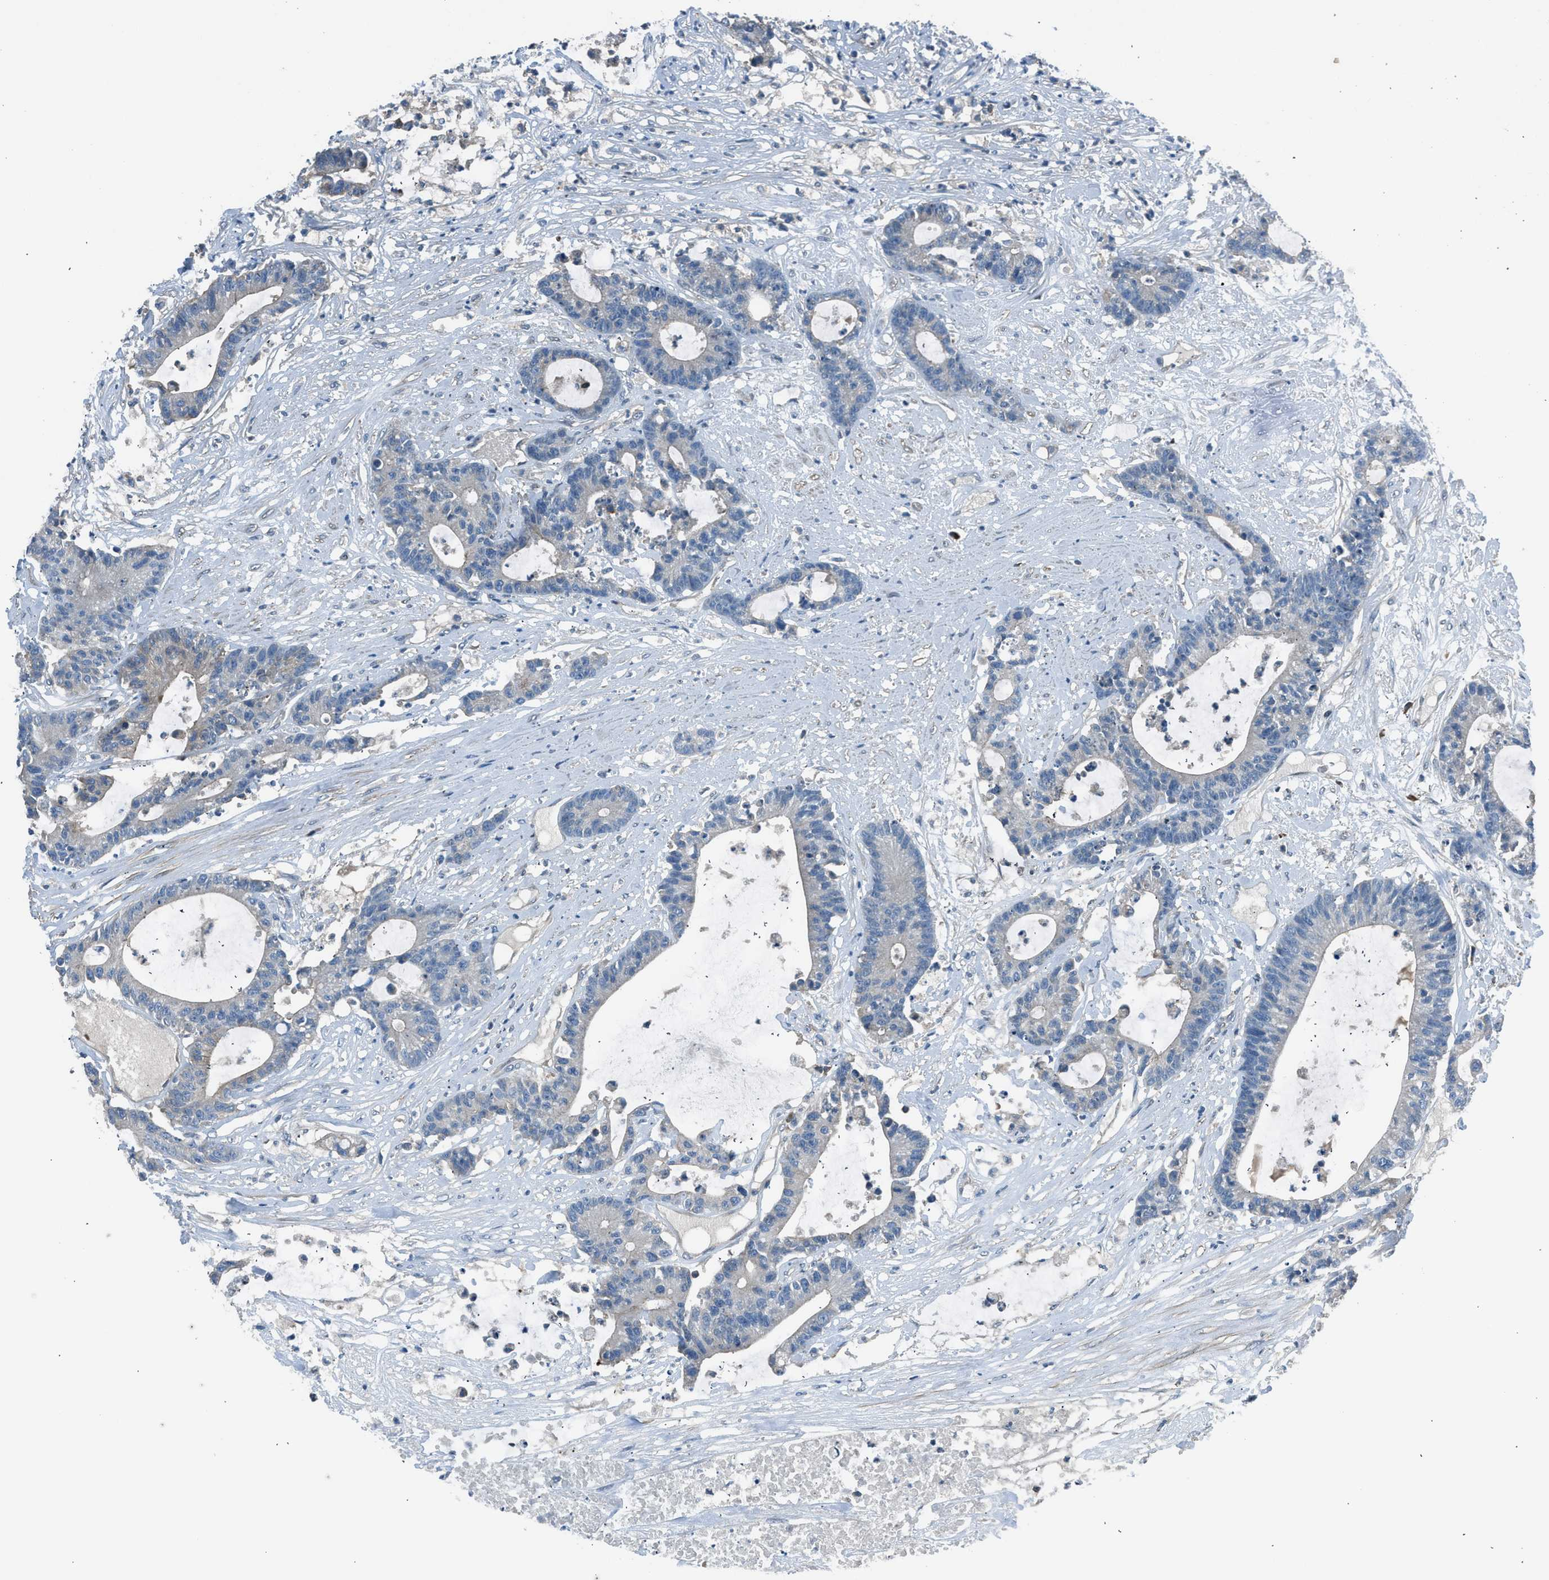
{"staining": {"intensity": "negative", "quantity": "none", "location": "none"}, "tissue": "colorectal cancer", "cell_type": "Tumor cells", "image_type": "cancer", "snomed": [{"axis": "morphology", "description": "Adenocarcinoma, NOS"}, {"axis": "topography", "description": "Colon"}], "caption": "Immunohistochemistry histopathology image of adenocarcinoma (colorectal) stained for a protein (brown), which demonstrates no staining in tumor cells.", "gene": "LMLN", "patient": {"sex": "female", "age": 84}}